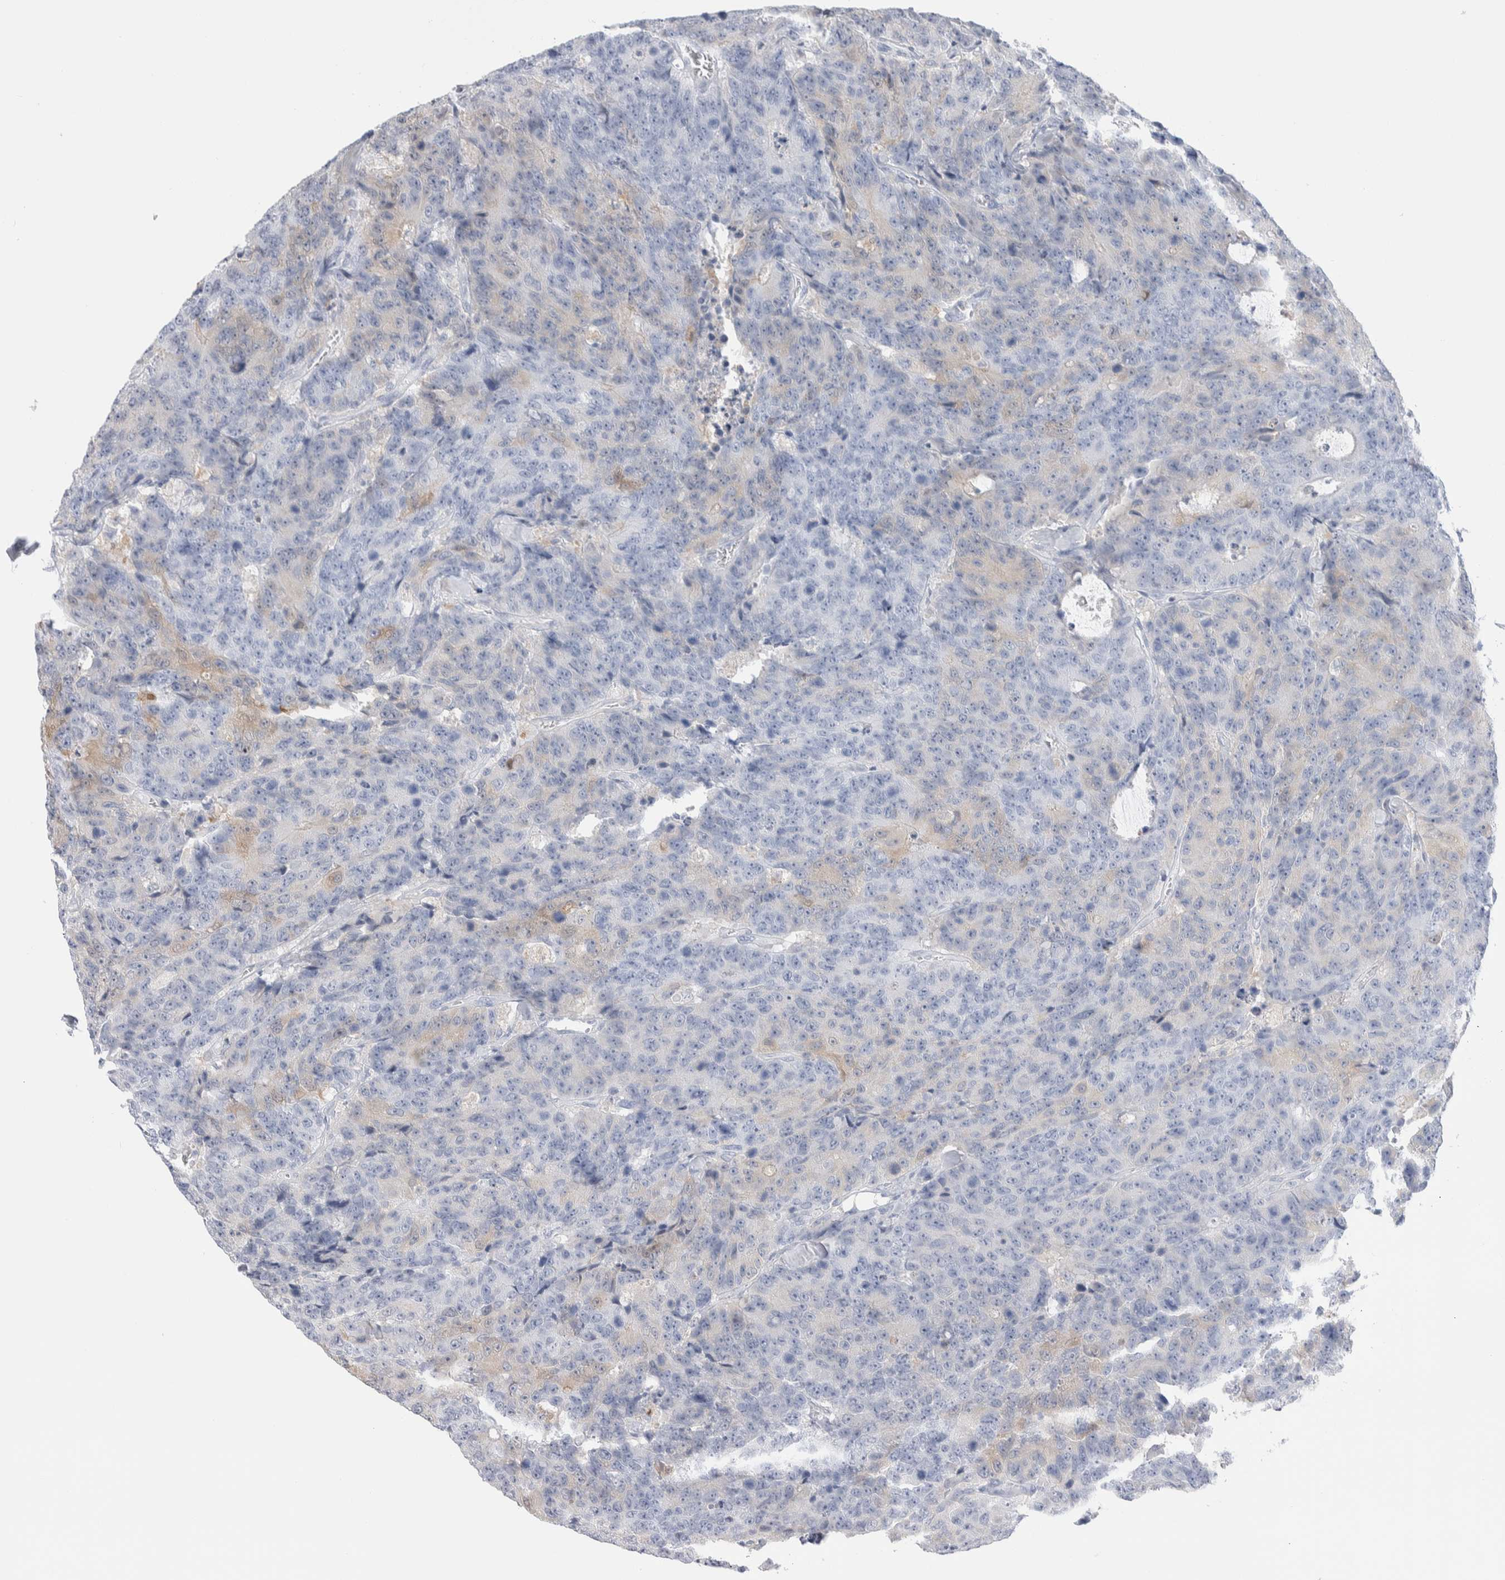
{"staining": {"intensity": "weak", "quantity": "<25%", "location": "cytoplasmic/membranous"}, "tissue": "colorectal cancer", "cell_type": "Tumor cells", "image_type": "cancer", "snomed": [{"axis": "morphology", "description": "Adenocarcinoma, NOS"}, {"axis": "topography", "description": "Colon"}], "caption": "Colorectal adenocarcinoma was stained to show a protein in brown. There is no significant positivity in tumor cells. (DAB (3,3'-diaminobenzidine) immunohistochemistry (IHC) with hematoxylin counter stain).", "gene": "GDA", "patient": {"sex": "female", "age": 86}}